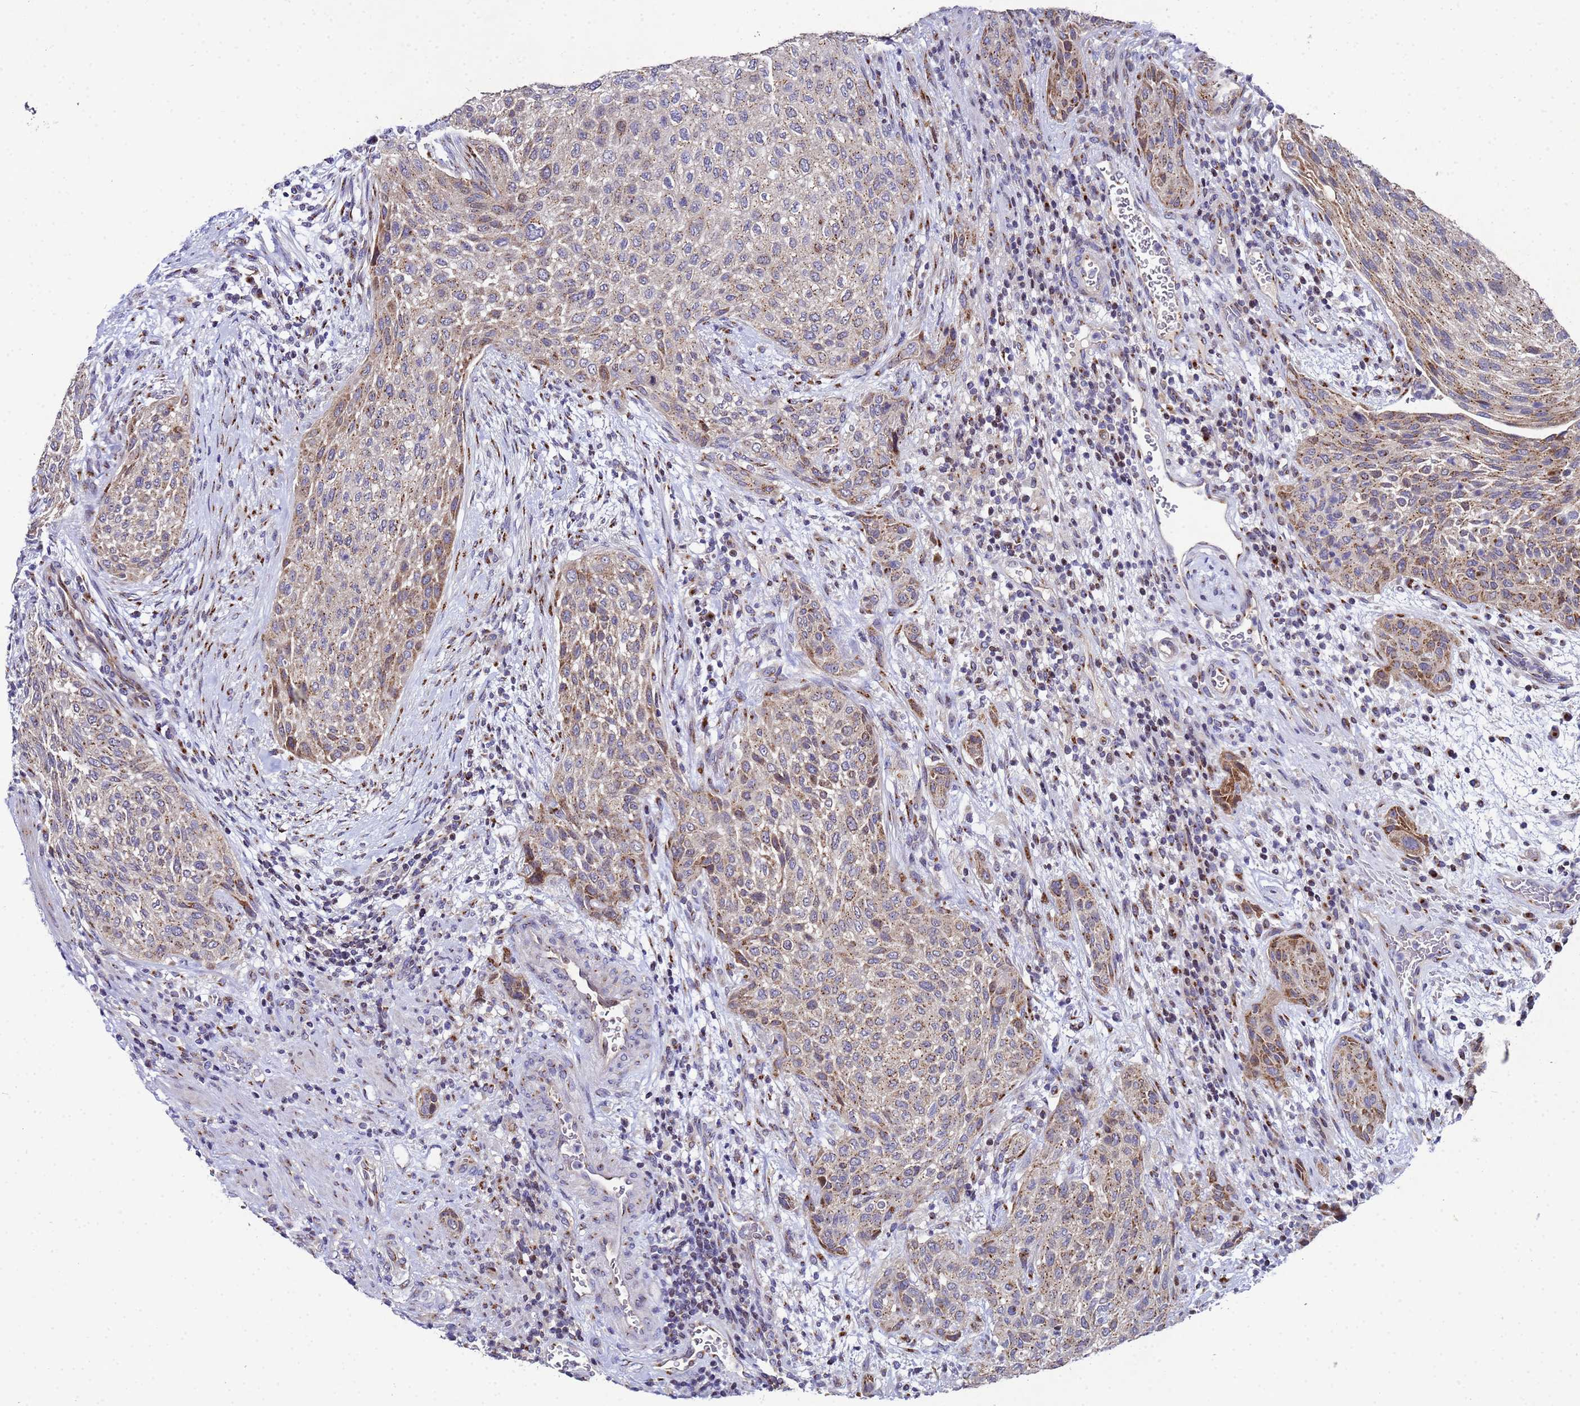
{"staining": {"intensity": "weak", "quantity": "25%-75%", "location": "cytoplasmic/membranous"}, "tissue": "urothelial cancer", "cell_type": "Tumor cells", "image_type": "cancer", "snomed": [{"axis": "morphology", "description": "Urothelial carcinoma, High grade"}, {"axis": "topography", "description": "Urinary bladder"}], "caption": "Brown immunohistochemical staining in high-grade urothelial carcinoma displays weak cytoplasmic/membranous positivity in approximately 25%-75% of tumor cells.", "gene": "NSUN6", "patient": {"sex": "male", "age": 35}}